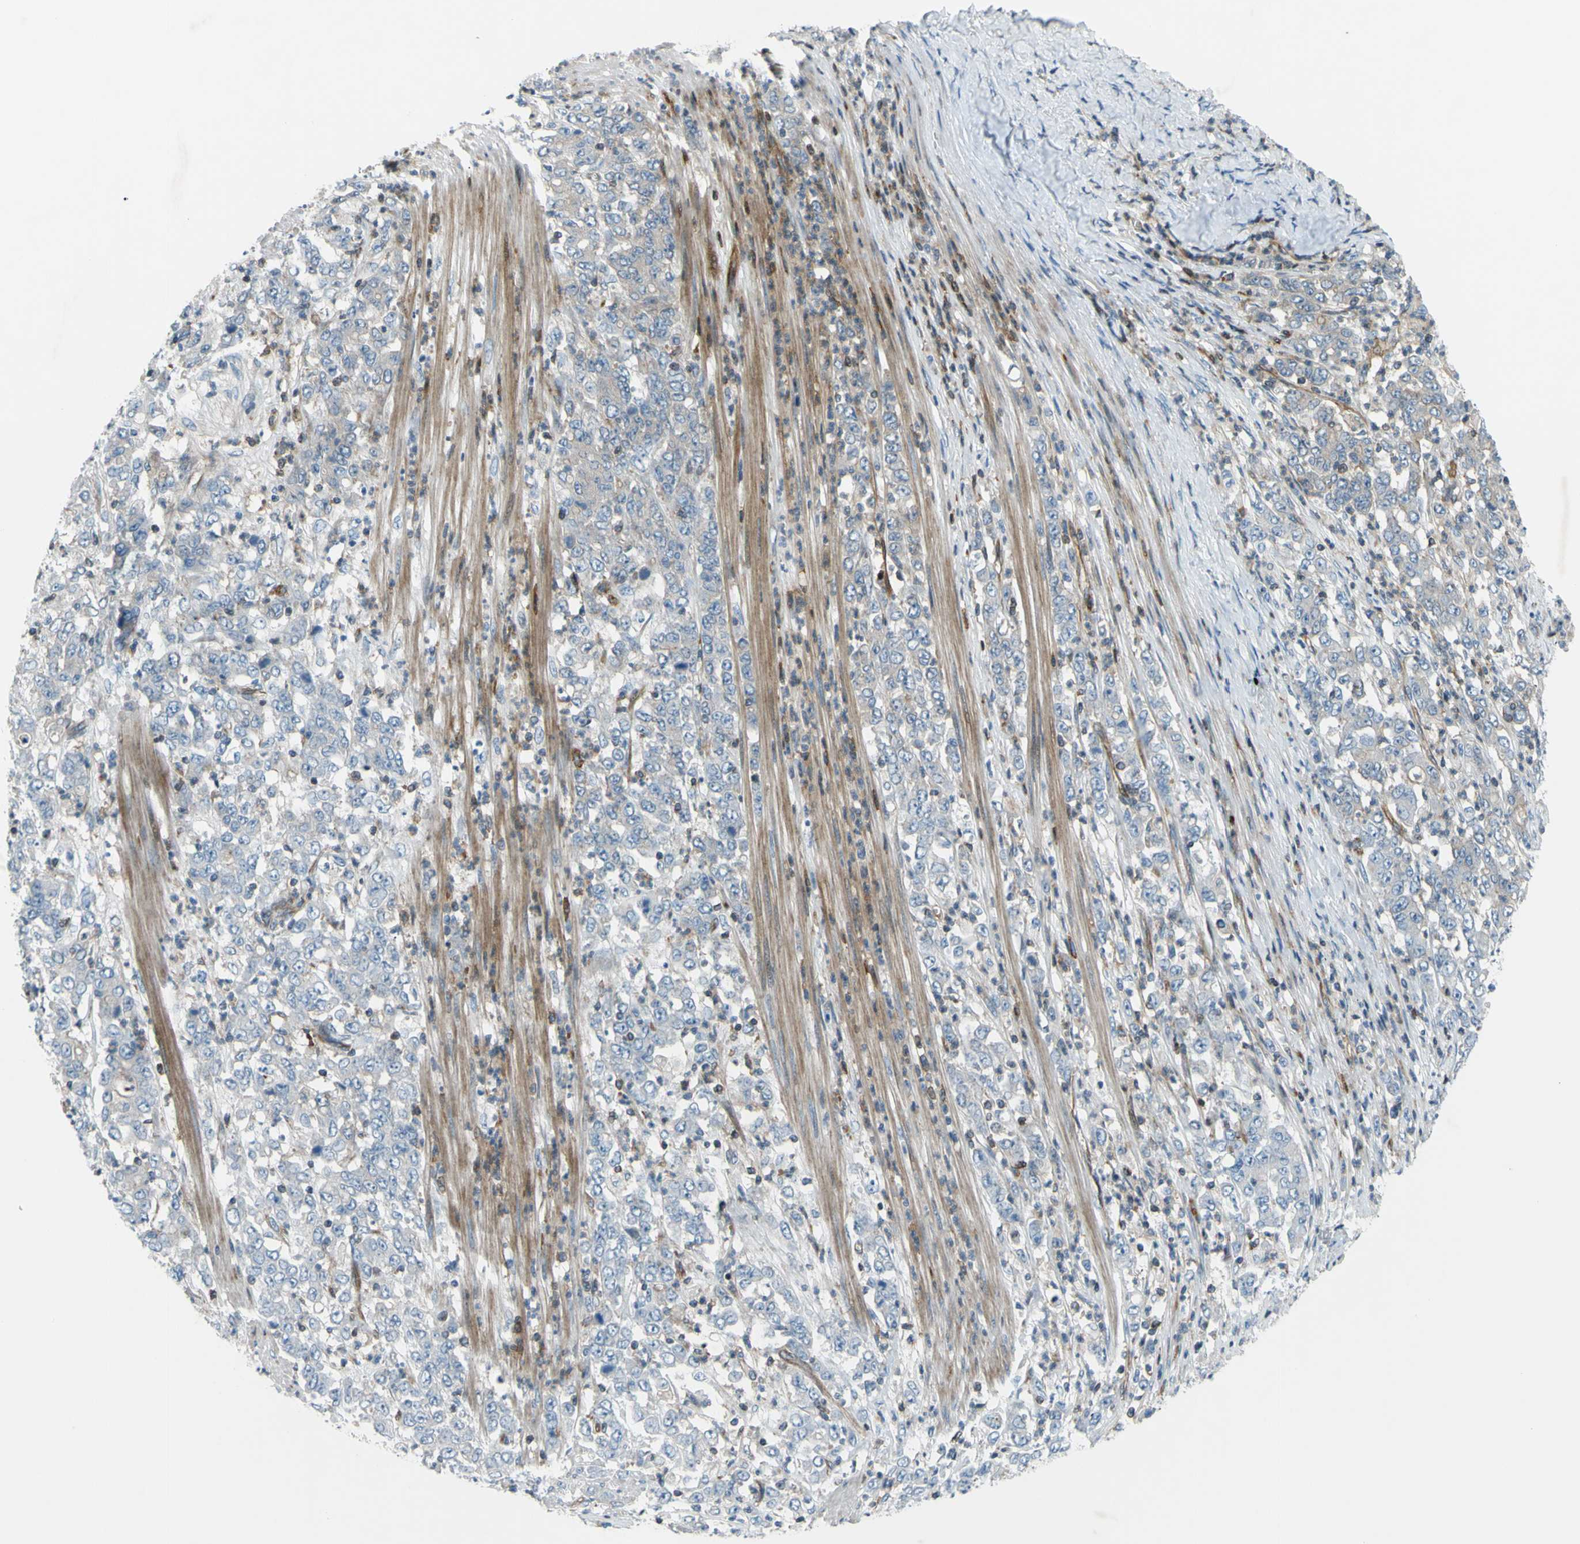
{"staining": {"intensity": "negative", "quantity": "none", "location": "none"}, "tissue": "stomach cancer", "cell_type": "Tumor cells", "image_type": "cancer", "snomed": [{"axis": "morphology", "description": "Adenocarcinoma, NOS"}, {"axis": "topography", "description": "Stomach, lower"}], "caption": "Image shows no protein staining in tumor cells of stomach cancer tissue.", "gene": "PAK2", "patient": {"sex": "female", "age": 71}}